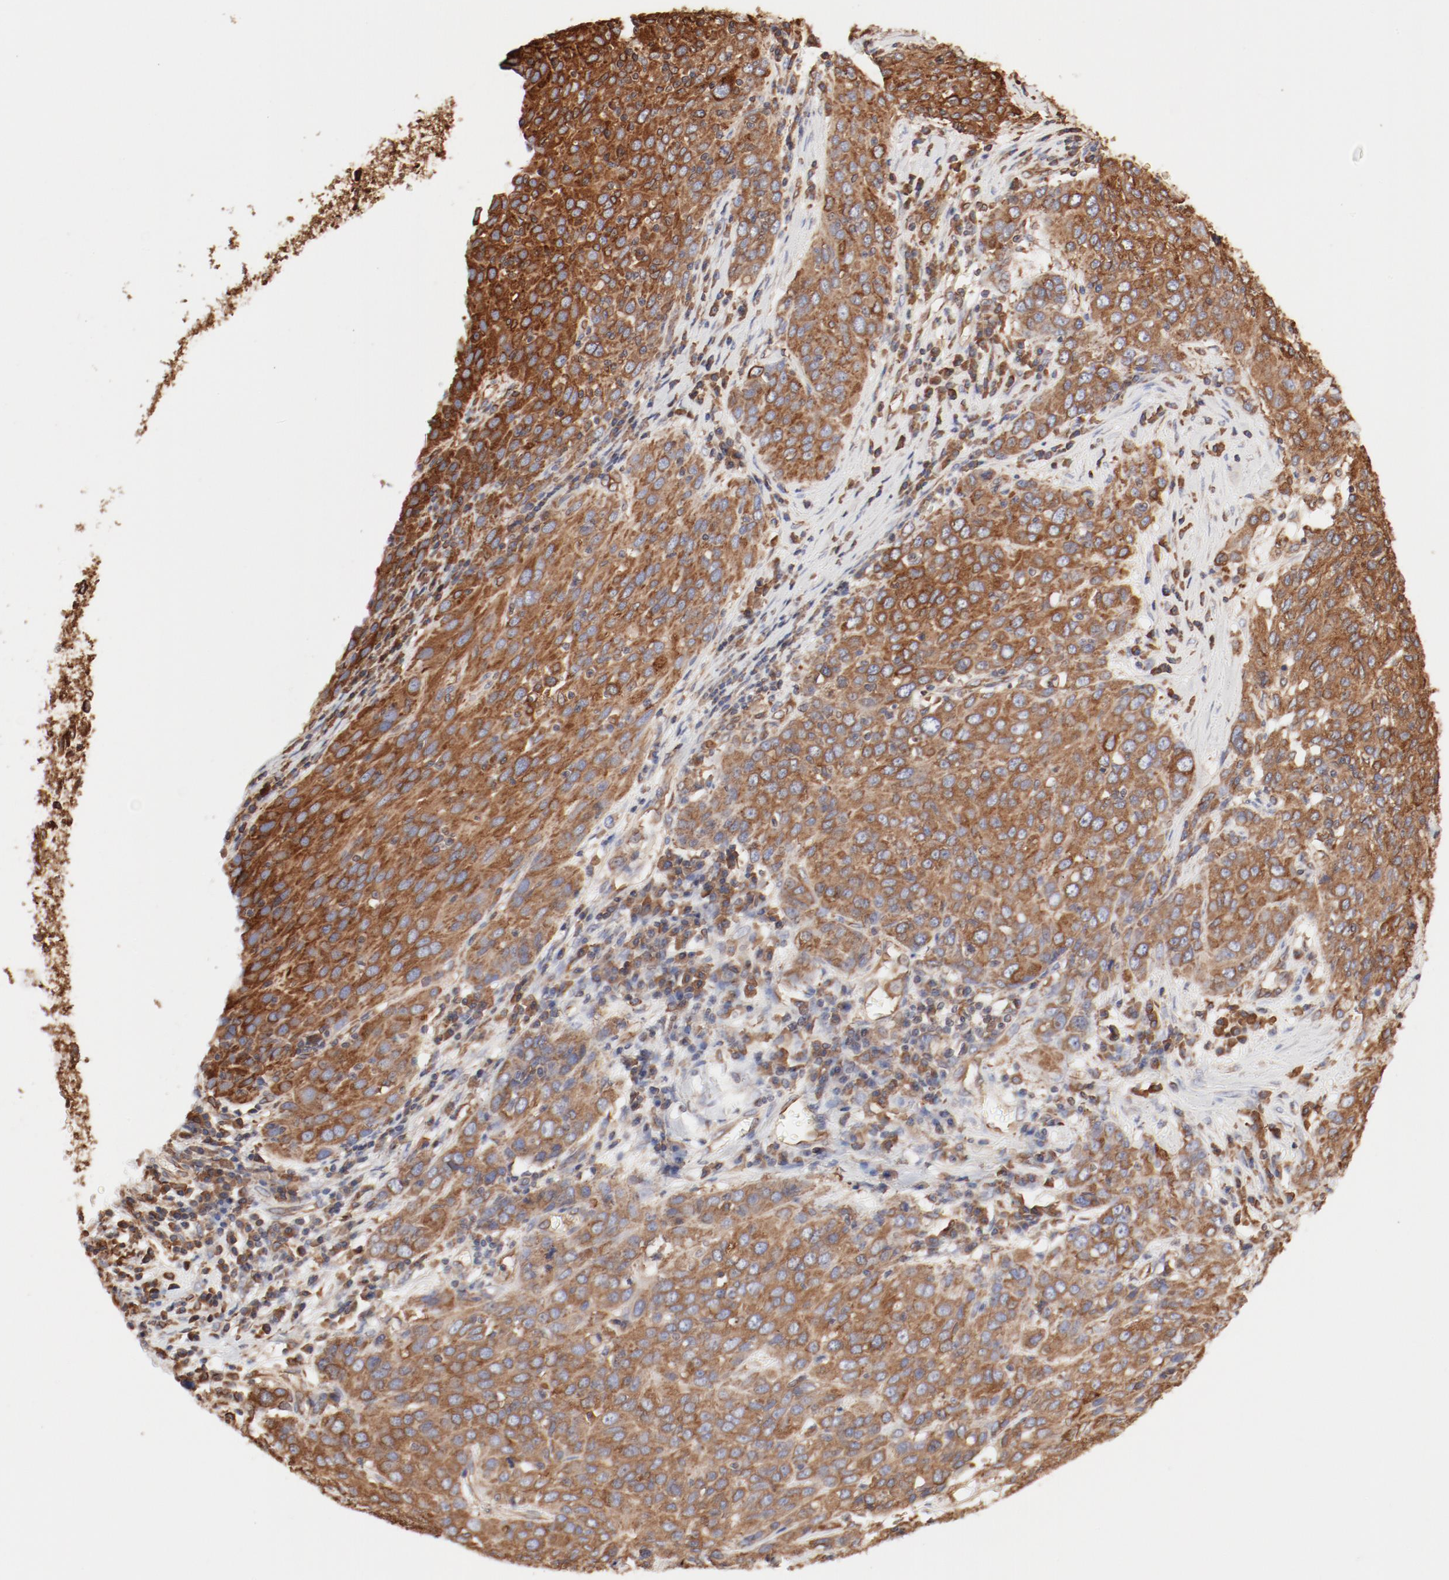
{"staining": {"intensity": "strong", "quantity": ">75%", "location": "cytoplasmic/membranous"}, "tissue": "ovarian cancer", "cell_type": "Tumor cells", "image_type": "cancer", "snomed": [{"axis": "morphology", "description": "Carcinoma, endometroid"}, {"axis": "topography", "description": "Ovary"}], "caption": "Endometroid carcinoma (ovarian) stained with DAB (3,3'-diaminobenzidine) IHC displays high levels of strong cytoplasmic/membranous staining in approximately >75% of tumor cells.", "gene": "BCAP31", "patient": {"sex": "female", "age": 50}}